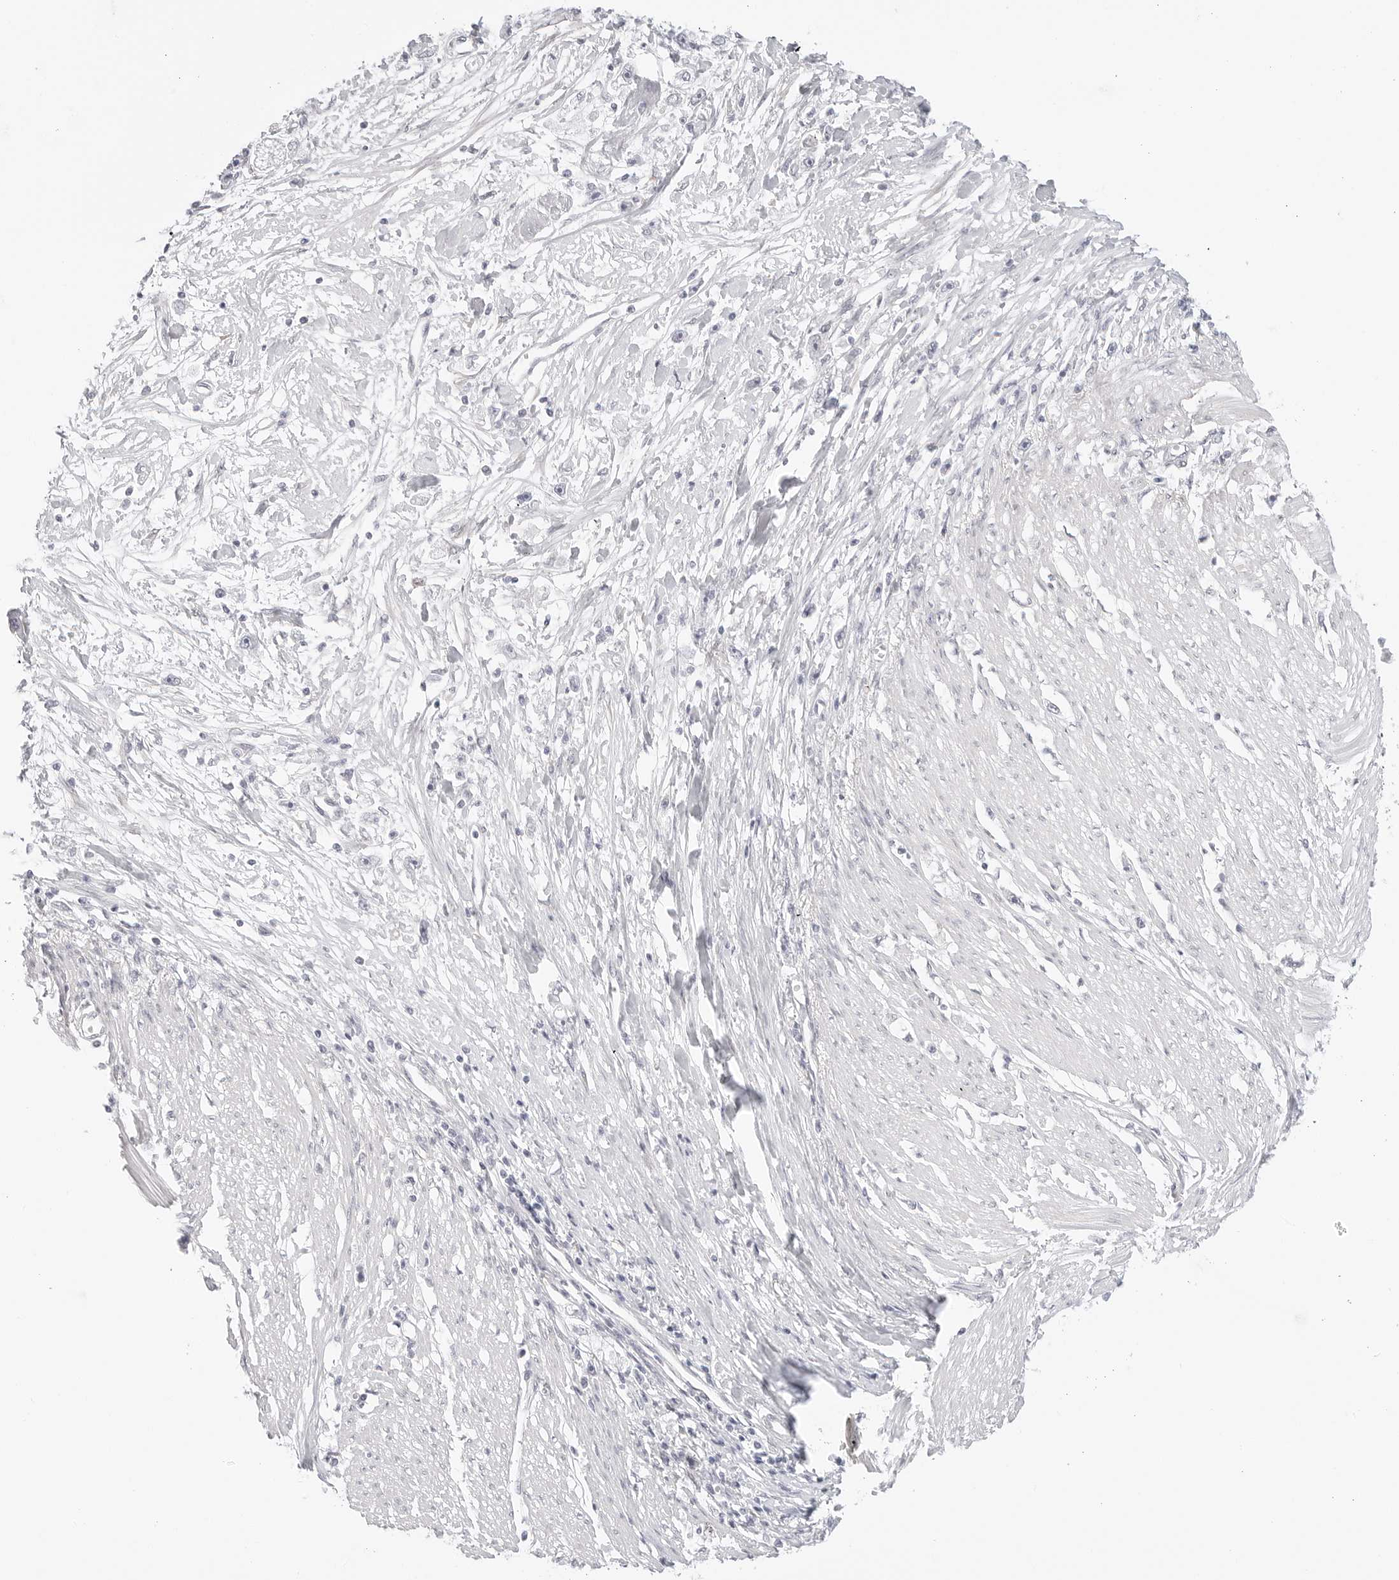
{"staining": {"intensity": "negative", "quantity": "none", "location": "none"}, "tissue": "stomach cancer", "cell_type": "Tumor cells", "image_type": "cancer", "snomed": [{"axis": "morphology", "description": "Adenocarcinoma, NOS"}, {"axis": "topography", "description": "Stomach"}], "caption": "Immunohistochemistry photomicrograph of neoplastic tissue: human stomach adenocarcinoma stained with DAB (3,3'-diaminobenzidine) demonstrates no significant protein expression in tumor cells.", "gene": "TCP1", "patient": {"sex": "female", "age": 59}}